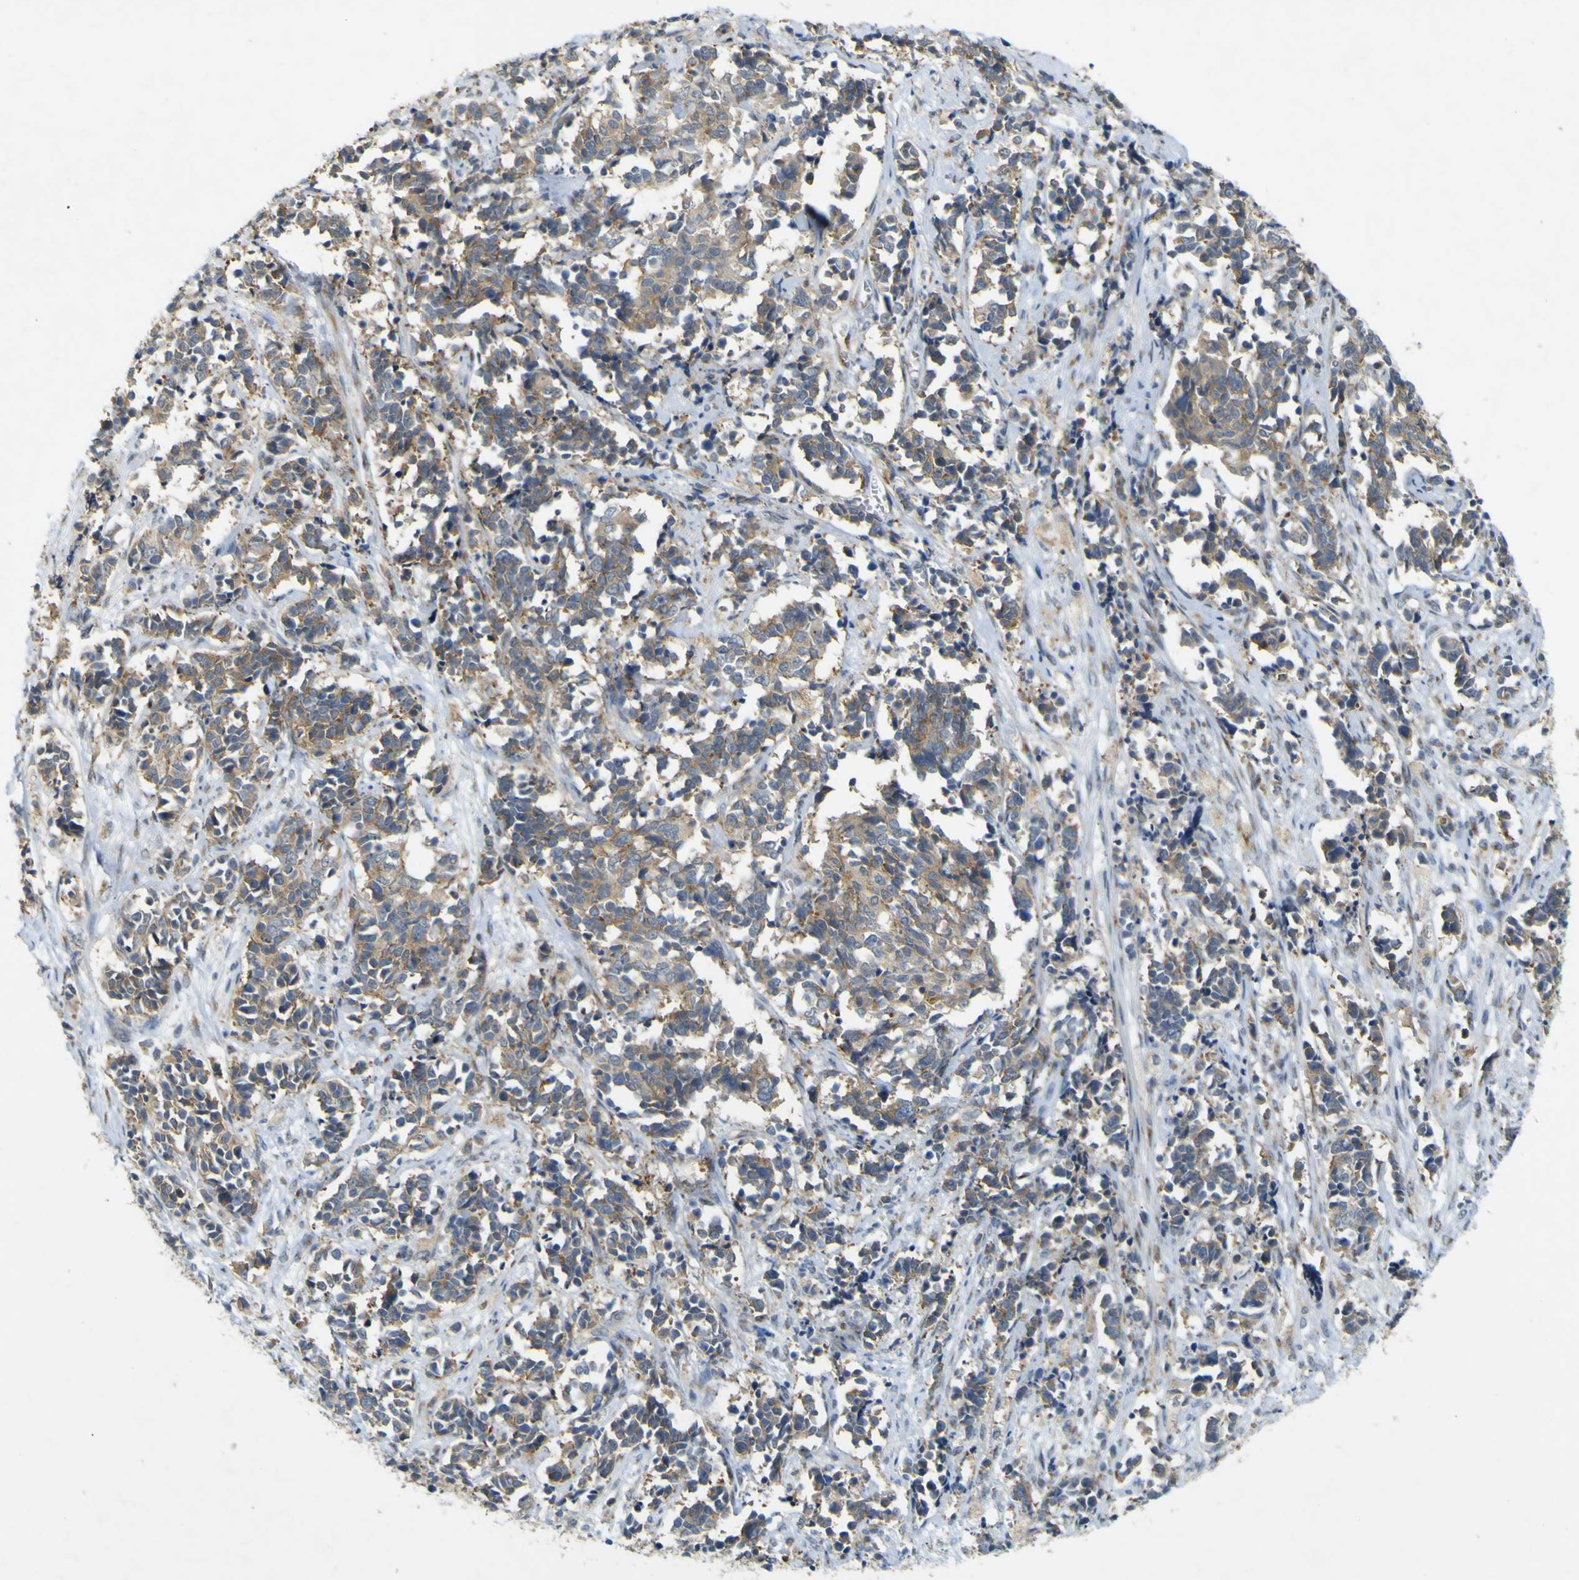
{"staining": {"intensity": "weak", "quantity": ">75%", "location": "cytoplasmic/membranous"}, "tissue": "cervical cancer", "cell_type": "Tumor cells", "image_type": "cancer", "snomed": [{"axis": "morphology", "description": "Normal tissue, NOS"}, {"axis": "morphology", "description": "Squamous cell carcinoma, NOS"}, {"axis": "topography", "description": "Cervix"}], "caption": "This is an image of immunohistochemistry staining of cervical squamous cell carcinoma, which shows weak expression in the cytoplasmic/membranous of tumor cells.", "gene": "IGF2R", "patient": {"sex": "female", "age": 35}}